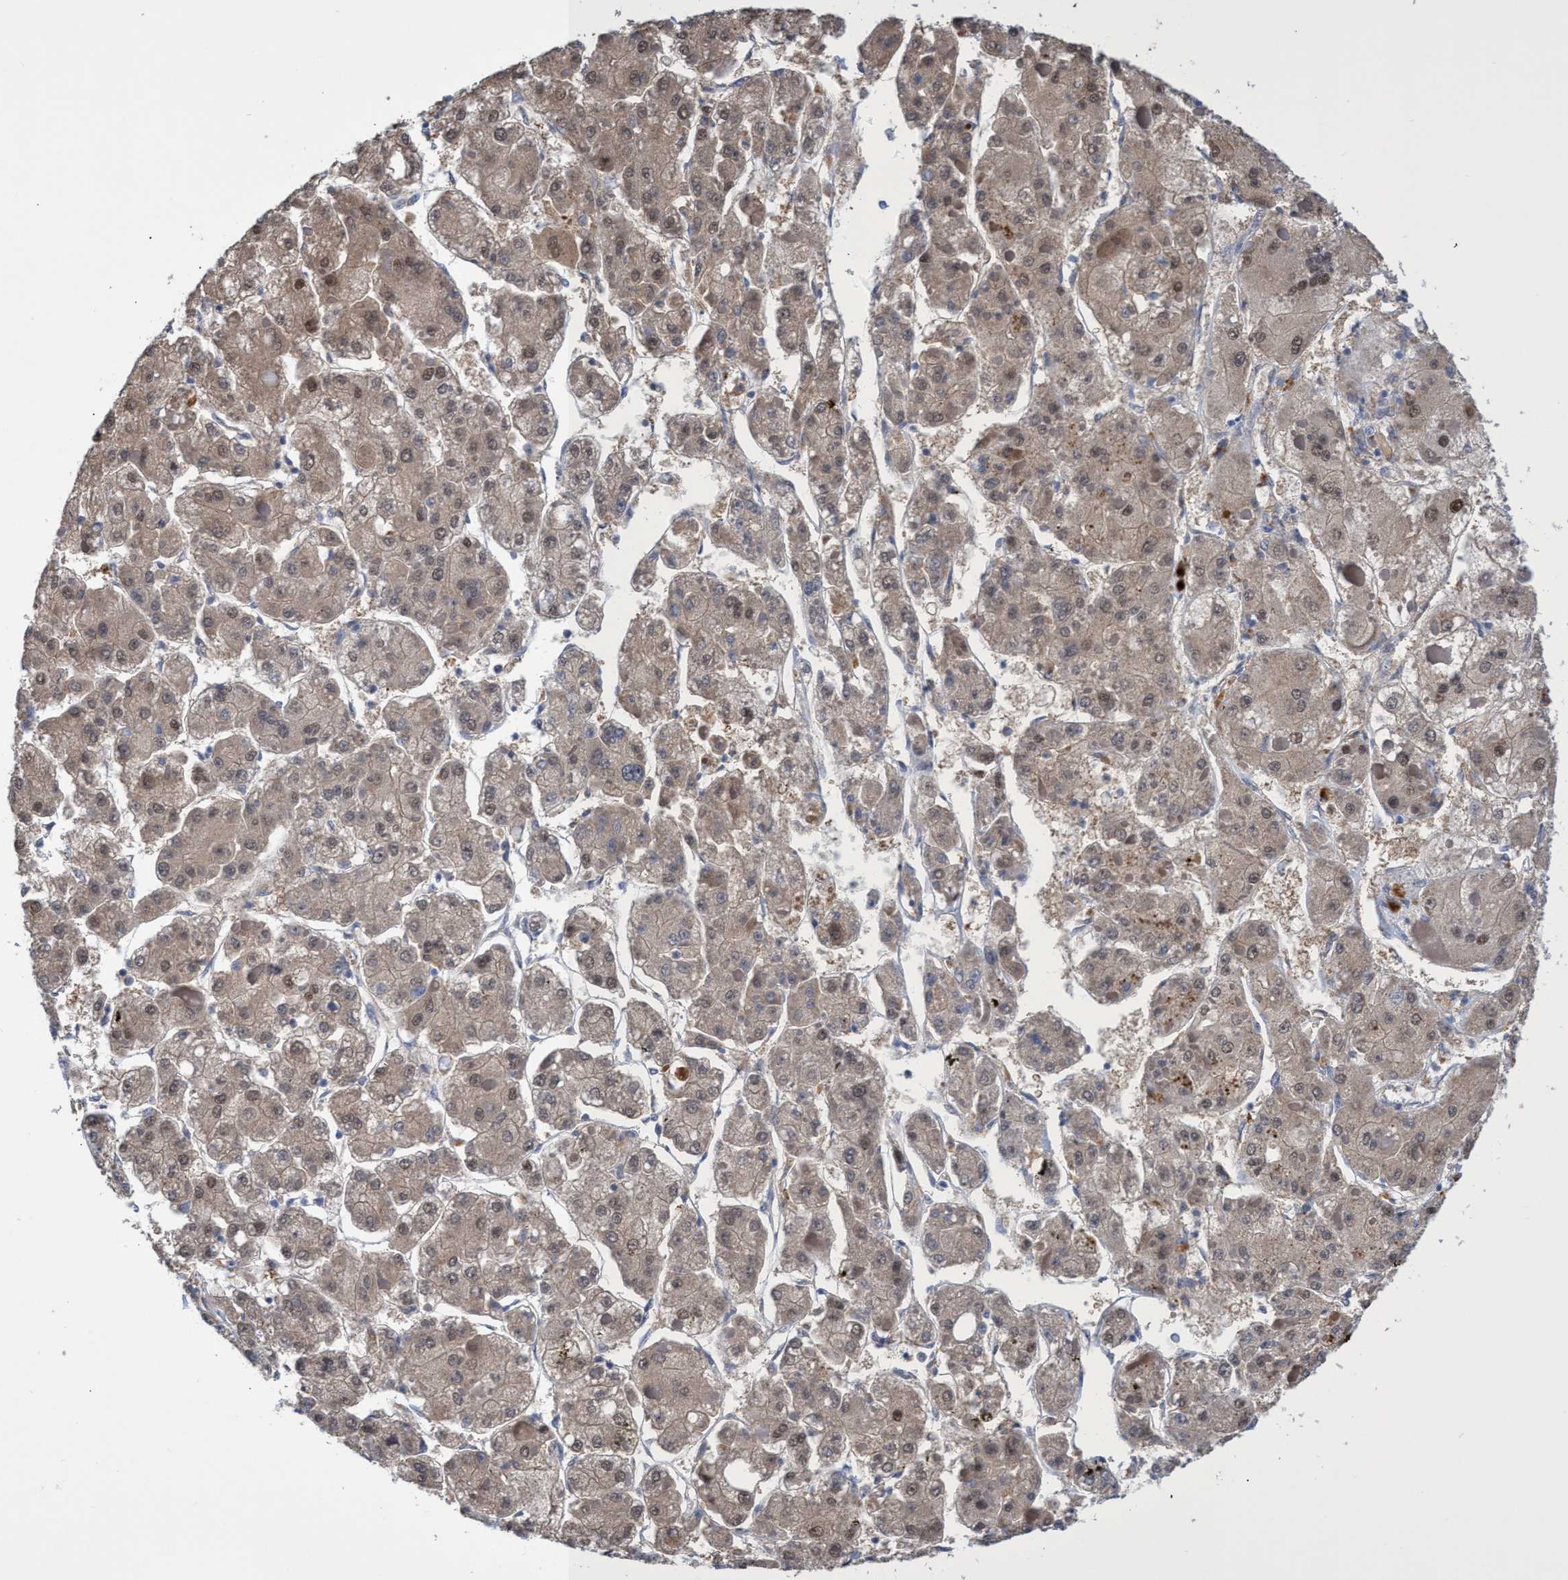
{"staining": {"intensity": "weak", "quantity": ">75%", "location": "cytoplasmic/membranous"}, "tissue": "liver cancer", "cell_type": "Tumor cells", "image_type": "cancer", "snomed": [{"axis": "morphology", "description": "Carcinoma, Hepatocellular, NOS"}, {"axis": "topography", "description": "Liver"}], "caption": "Immunohistochemistry image of neoplastic tissue: liver cancer (hepatocellular carcinoma) stained using immunohistochemistry (IHC) reveals low levels of weak protein expression localized specifically in the cytoplasmic/membranous of tumor cells, appearing as a cytoplasmic/membranous brown color.", "gene": "SVEP1", "patient": {"sex": "female", "age": 73}}